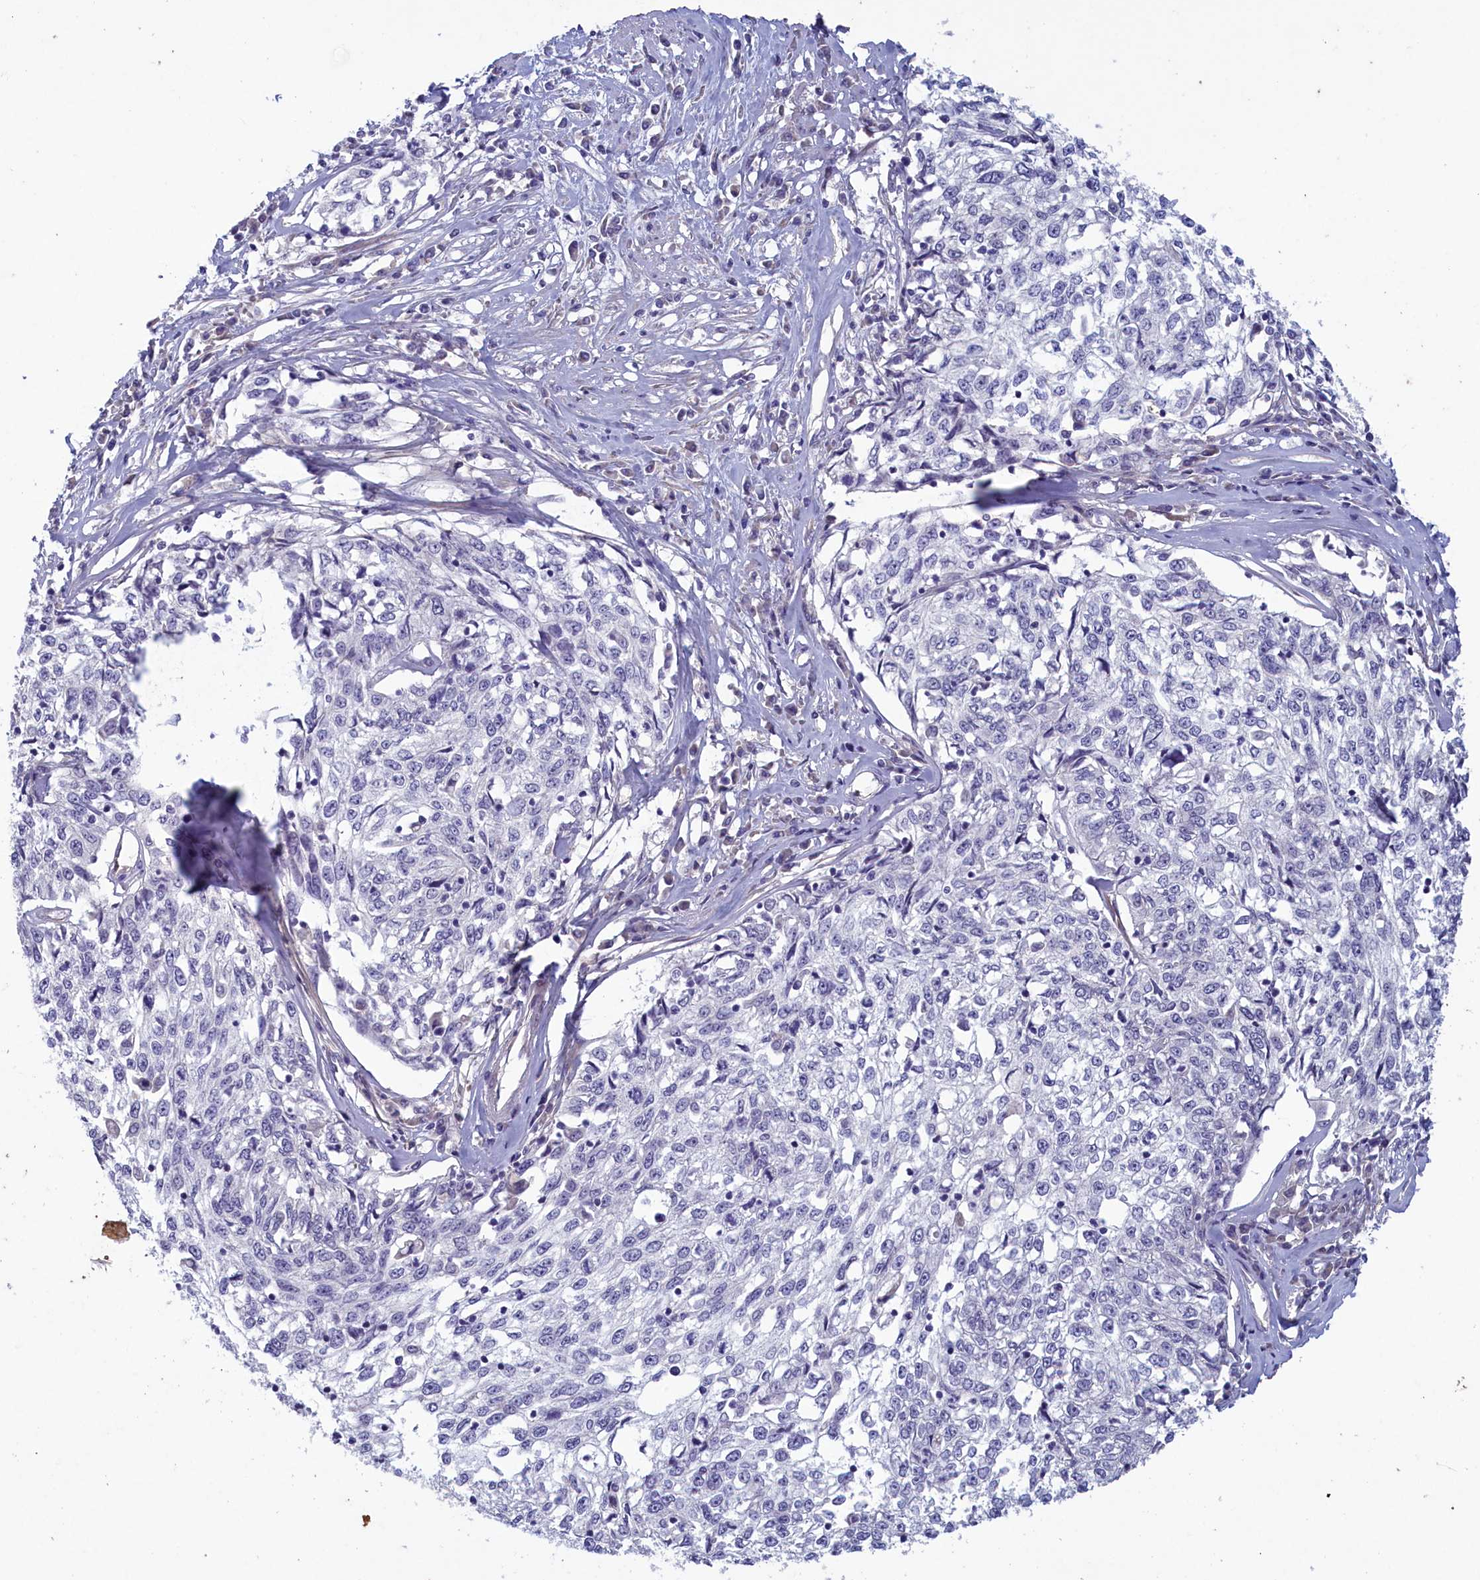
{"staining": {"intensity": "negative", "quantity": "none", "location": "none"}, "tissue": "cervical cancer", "cell_type": "Tumor cells", "image_type": "cancer", "snomed": [{"axis": "morphology", "description": "Squamous cell carcinoma, NOS"}, {"axis": "topography", "description": "Cervix"}], "caption": "Human cervical cancer (squamous cell carcinoma) stained for a protein using immunohistochemistry reveals no staining in tumor cells.", "gene": "PLEKHG6", "patient": {"sex": "female", "age": 57}}